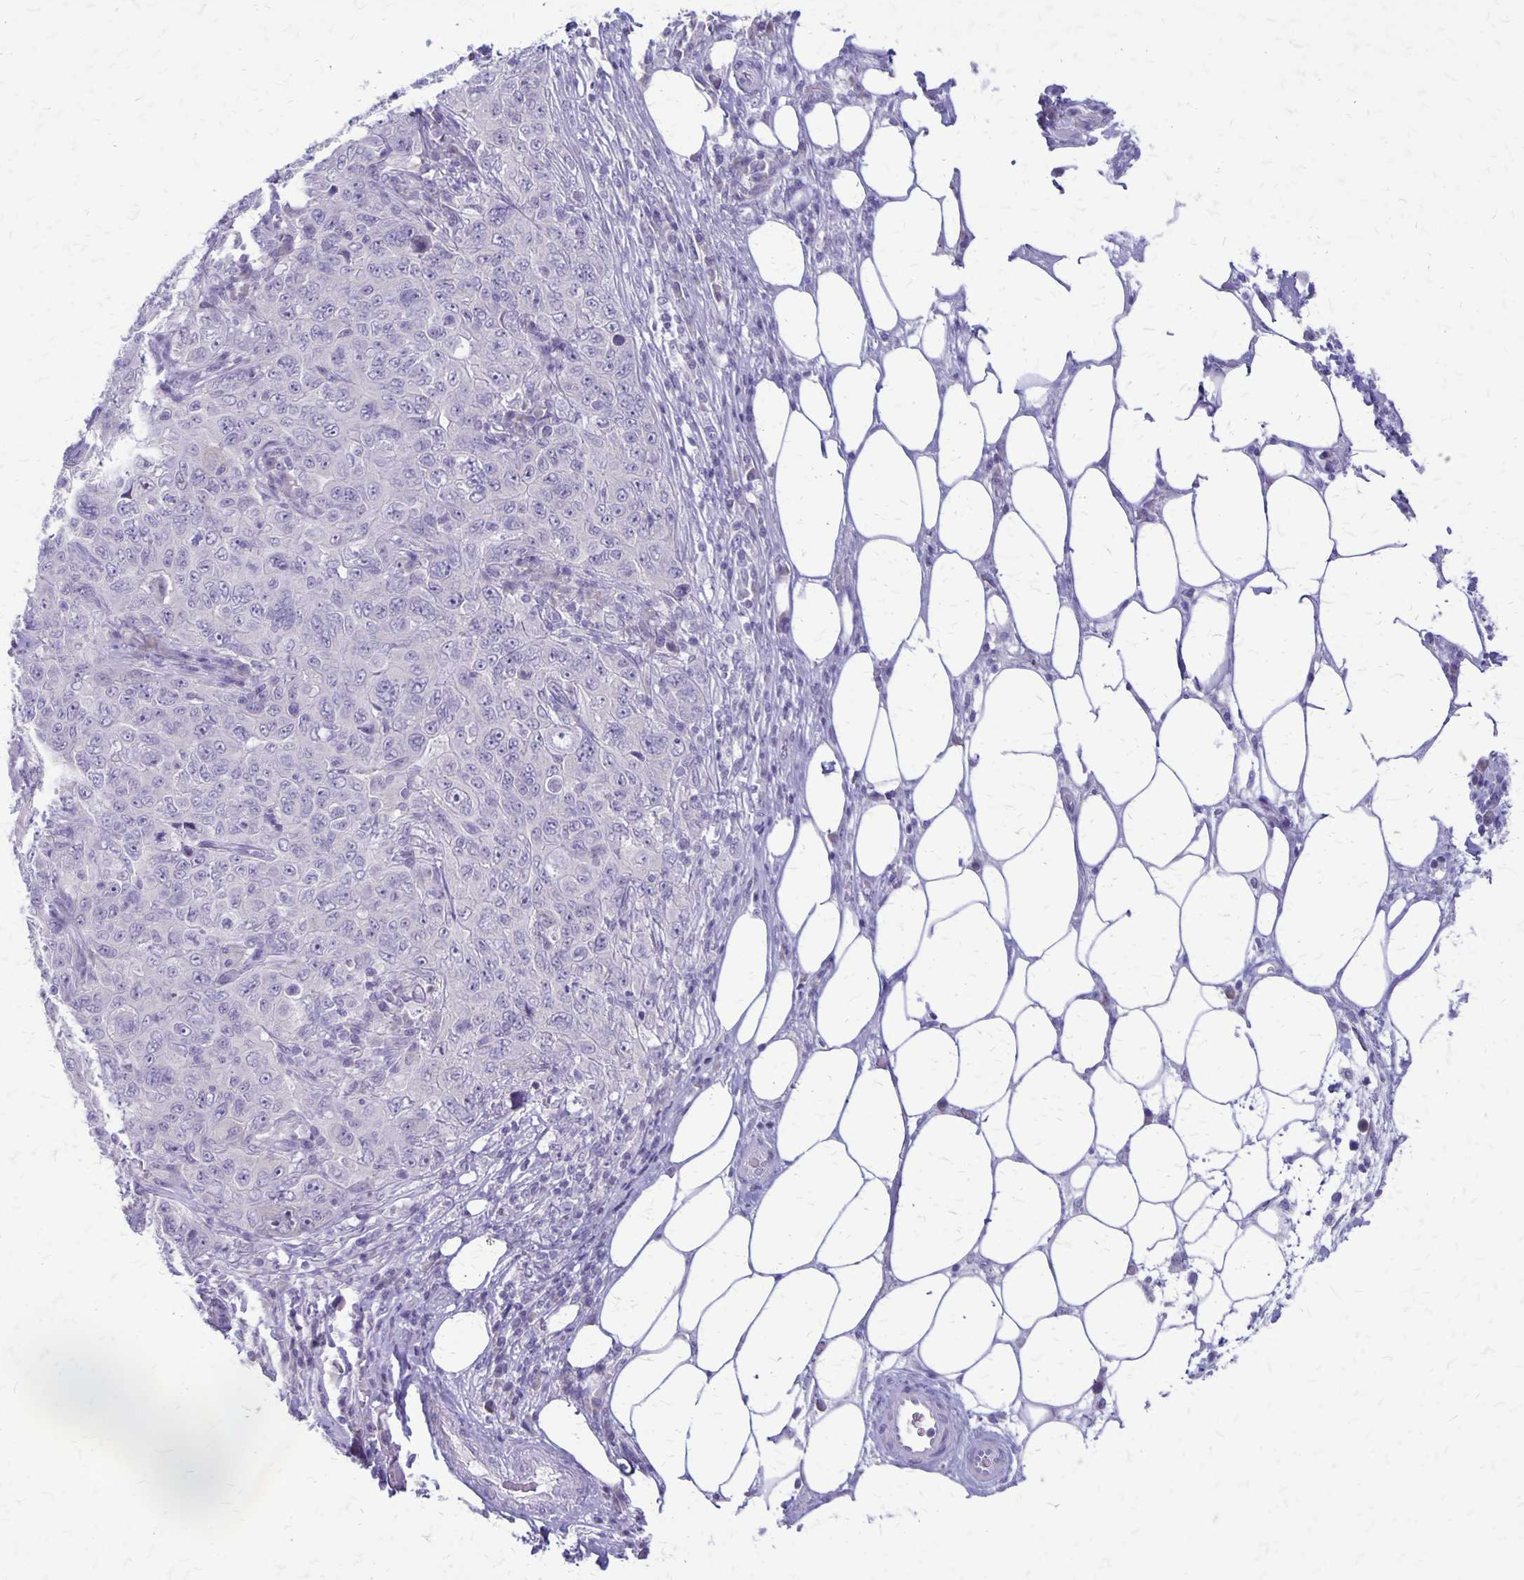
{"staining": {"intensity": "negative", "quantity": "none", "location": "none"}, "tissue": "pancreatic cancer", "cell_type": "Tumor cells", "image_type": "cancer", "snomed": [{"axis": "morphology", "description": "Adenocarcinoma, NOS"}, {"axis": "topography", "description": "Pancreas"}], "caption": "This histopathology image is of adenocarcinoma (pancreatic) stained with IHC to label a protein in brown with the nuclei are counter-stained blue. There is no positivity in tumor cells. The staining was performed using DAB to visualize the protein expression in brown, while the nuclei were stained in blue with hematoxylin (Magnification: 20x).", "gene": "PLXNB3", "patient": {"sex": "male", "age": 68}}